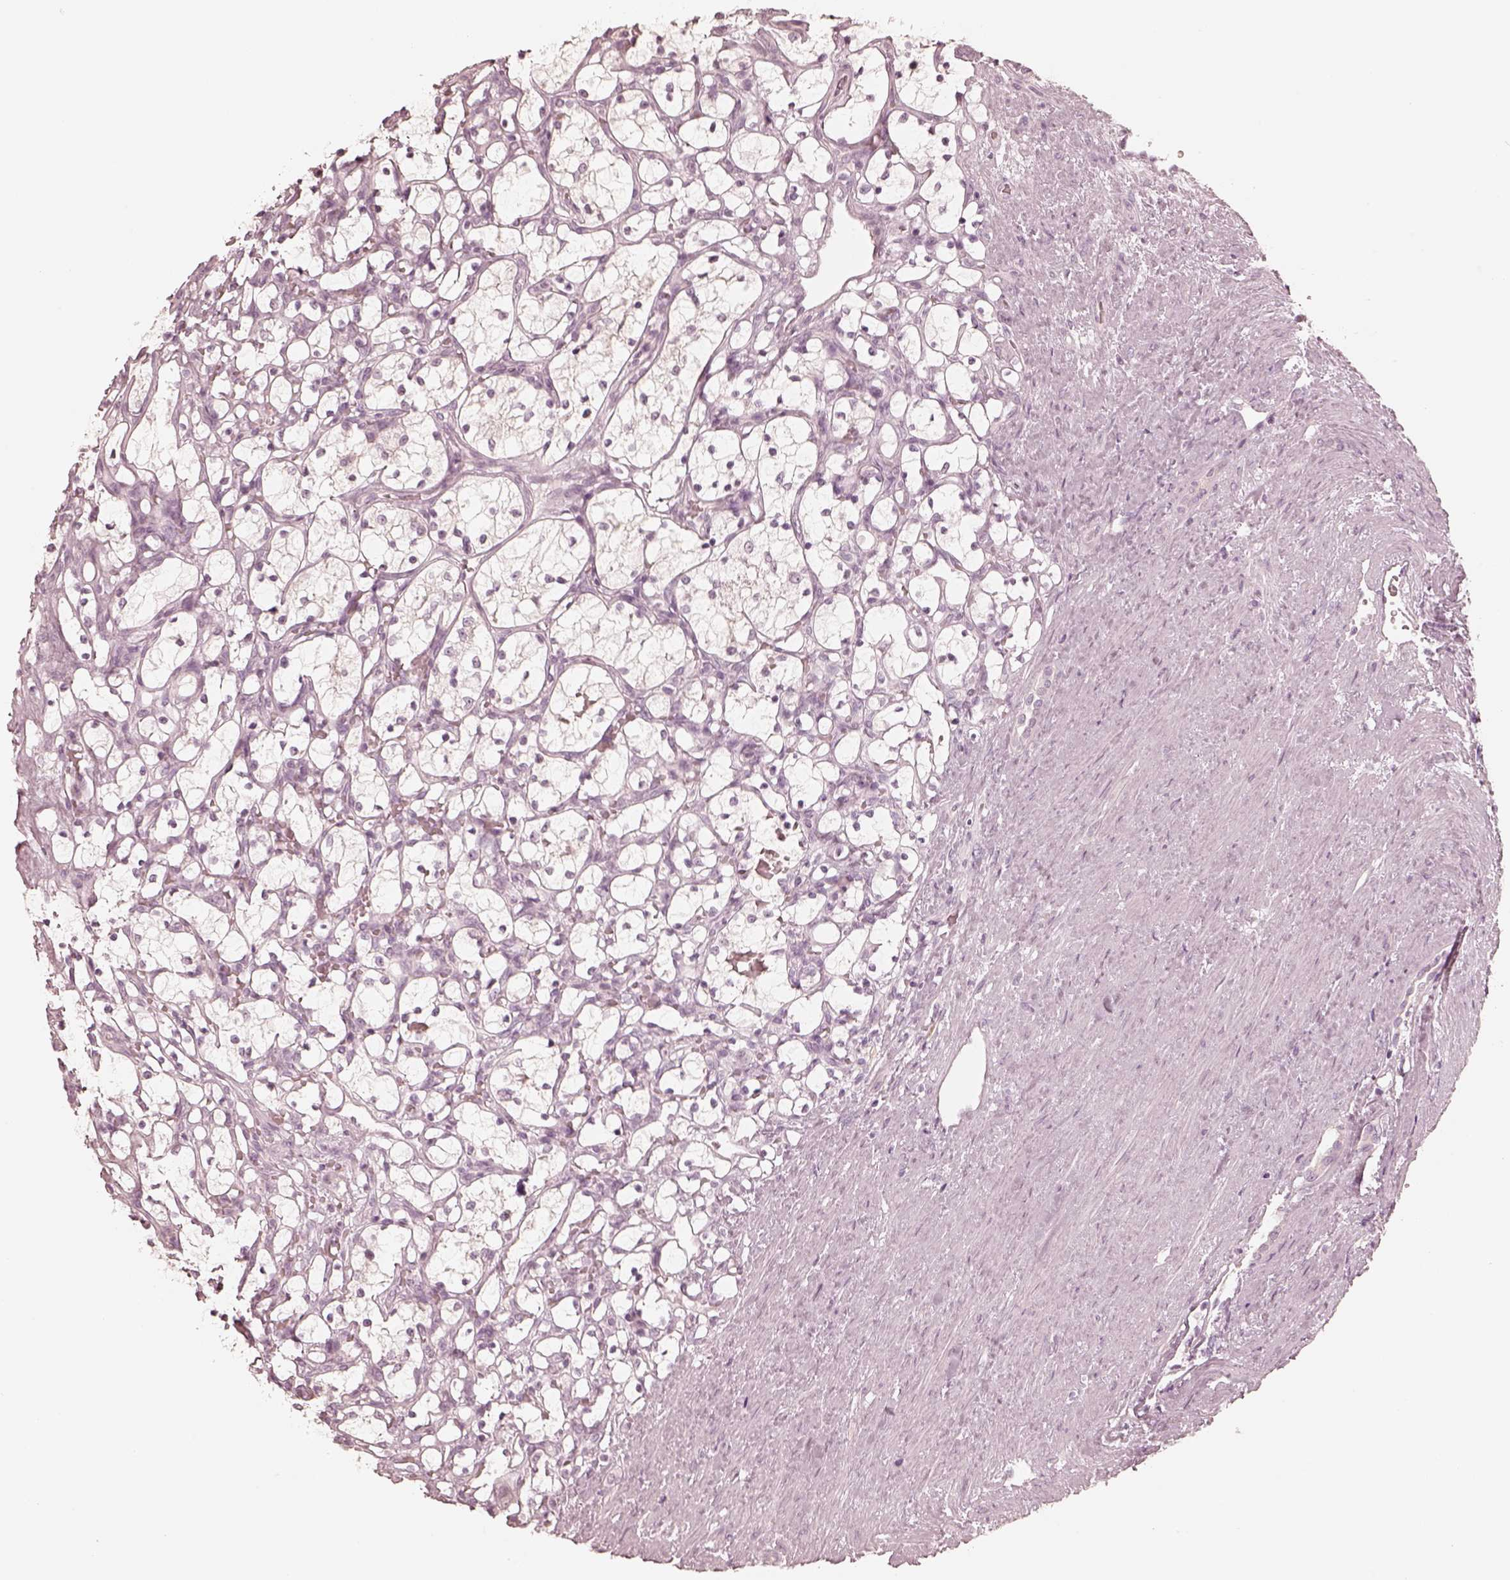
{"staining": {"intensity": "negative", "quantity": "none", "location": "none"}, "tissue": "renal cancer", "cell_type": "Tumor cells", "image_type": "cancer", "snomed": [{"axis": "morphology", "description": "Adenocarcinoma, NOS"}, {"axis": "topography", "description": "Kidney"}], "caption": "This image is of renal cancer stained with immunohistochemistry to label a protein in brown with the nuclei are counter-stained blue. There is no expression in tumor cells.", "gene": "CALR3", "patient": {"sex": "female", "age": 69}}